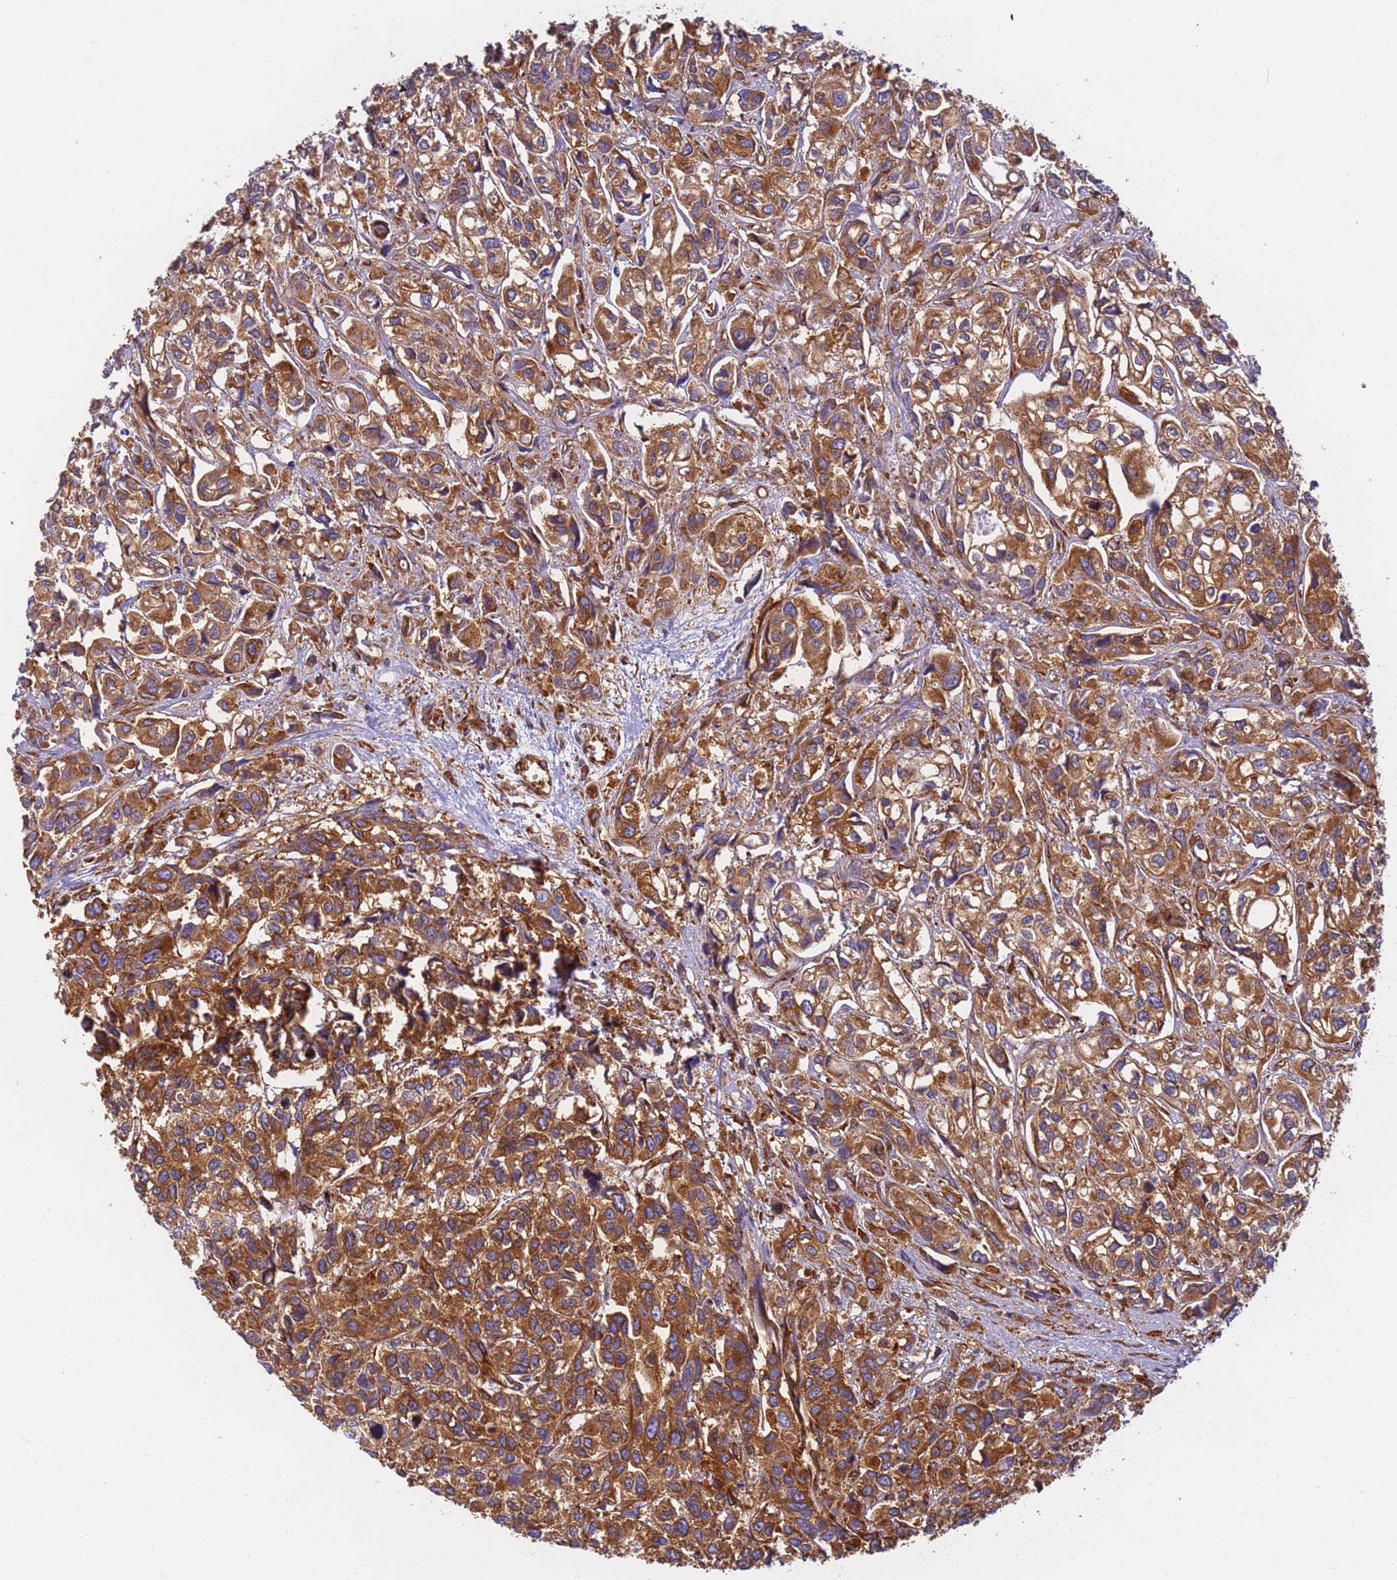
{"staining": {"intensity": "moderate", "quantity": ">75%", "location": "cytoplasmic/membranous"}, "tissue": "urothelial cancer", "cell_type": "Tumor cells", "image_type": "cancer", "snomed": [{"axis": "morphology", "description": "Urothelial carcinoma, High grade"}, {"axis": "topography", "description": "Urinary bladder"}], "caption": "Tumor cells show moderate cytoplasmic/membranous staining in approximately >75% of cells in high-grade urothelial carcinoma.", "gene": "DYNC1I2", "patient": {"sex": "male", "age": 67}}